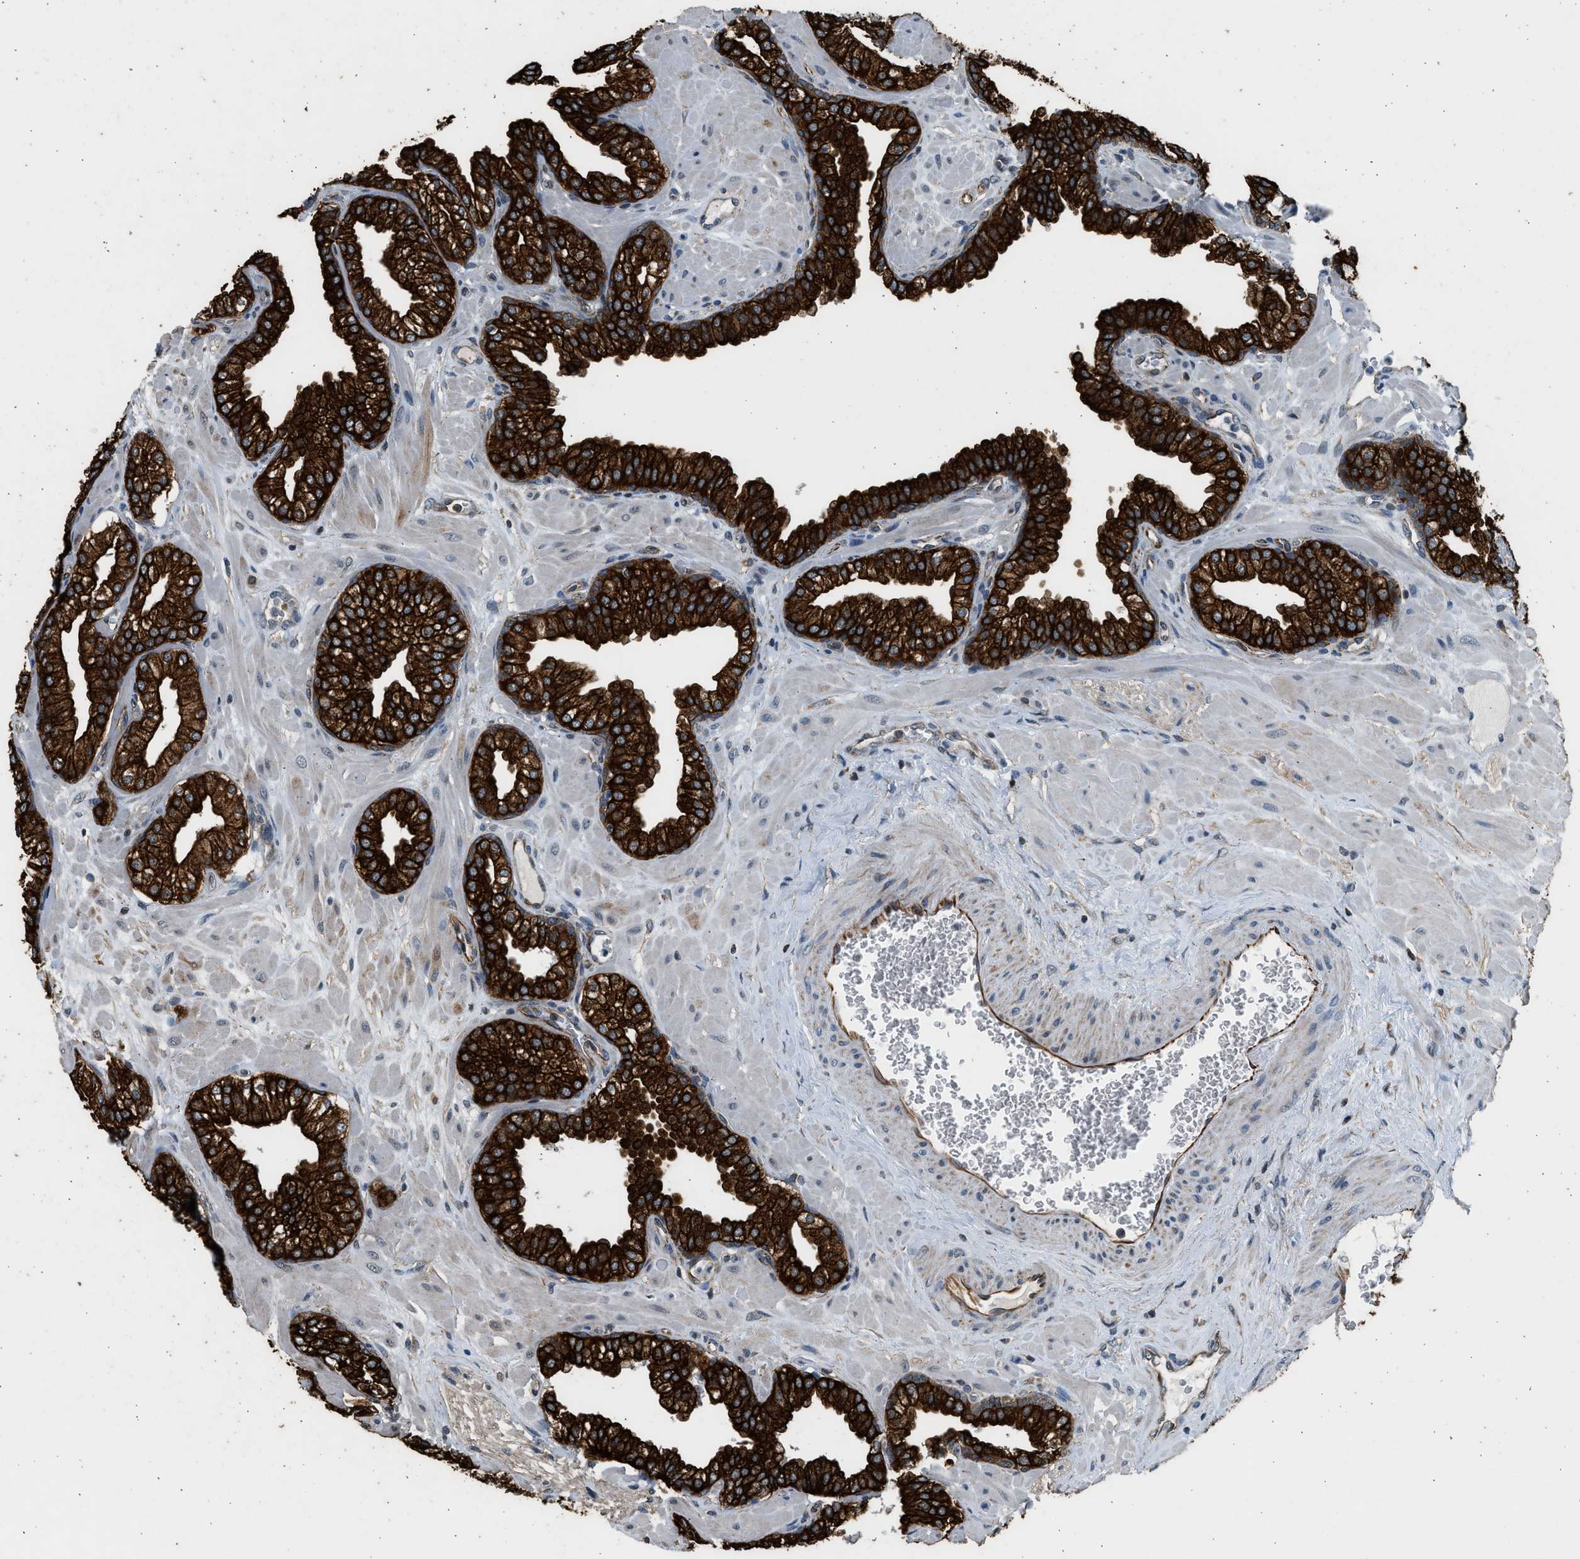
{"staining": {"intensity": "strong", "quantity": ">75%", "location": "cytoplasmic/membranous"}, "tissue": "prostate", "cell_type": "Glandular cells", "image_type": "normal", "snomed": [{"axis": "morphology", "description": "Normal tissue, NOS"}, {"axis": "morphology", "description": "Urothelial carcinoma, Low grade"}, {"axis": "topography", "description": "Urinary bladder"}, {"axis": "topography", "description": "Prostate"}], "caption": "Brown immunohistochemical staining in normal prostate displays strong cytoplasmic/membranous positivity in about >75% of glandular cells.", "gene": "PCLO", "patient": {"sex": "male", "age": 60}}